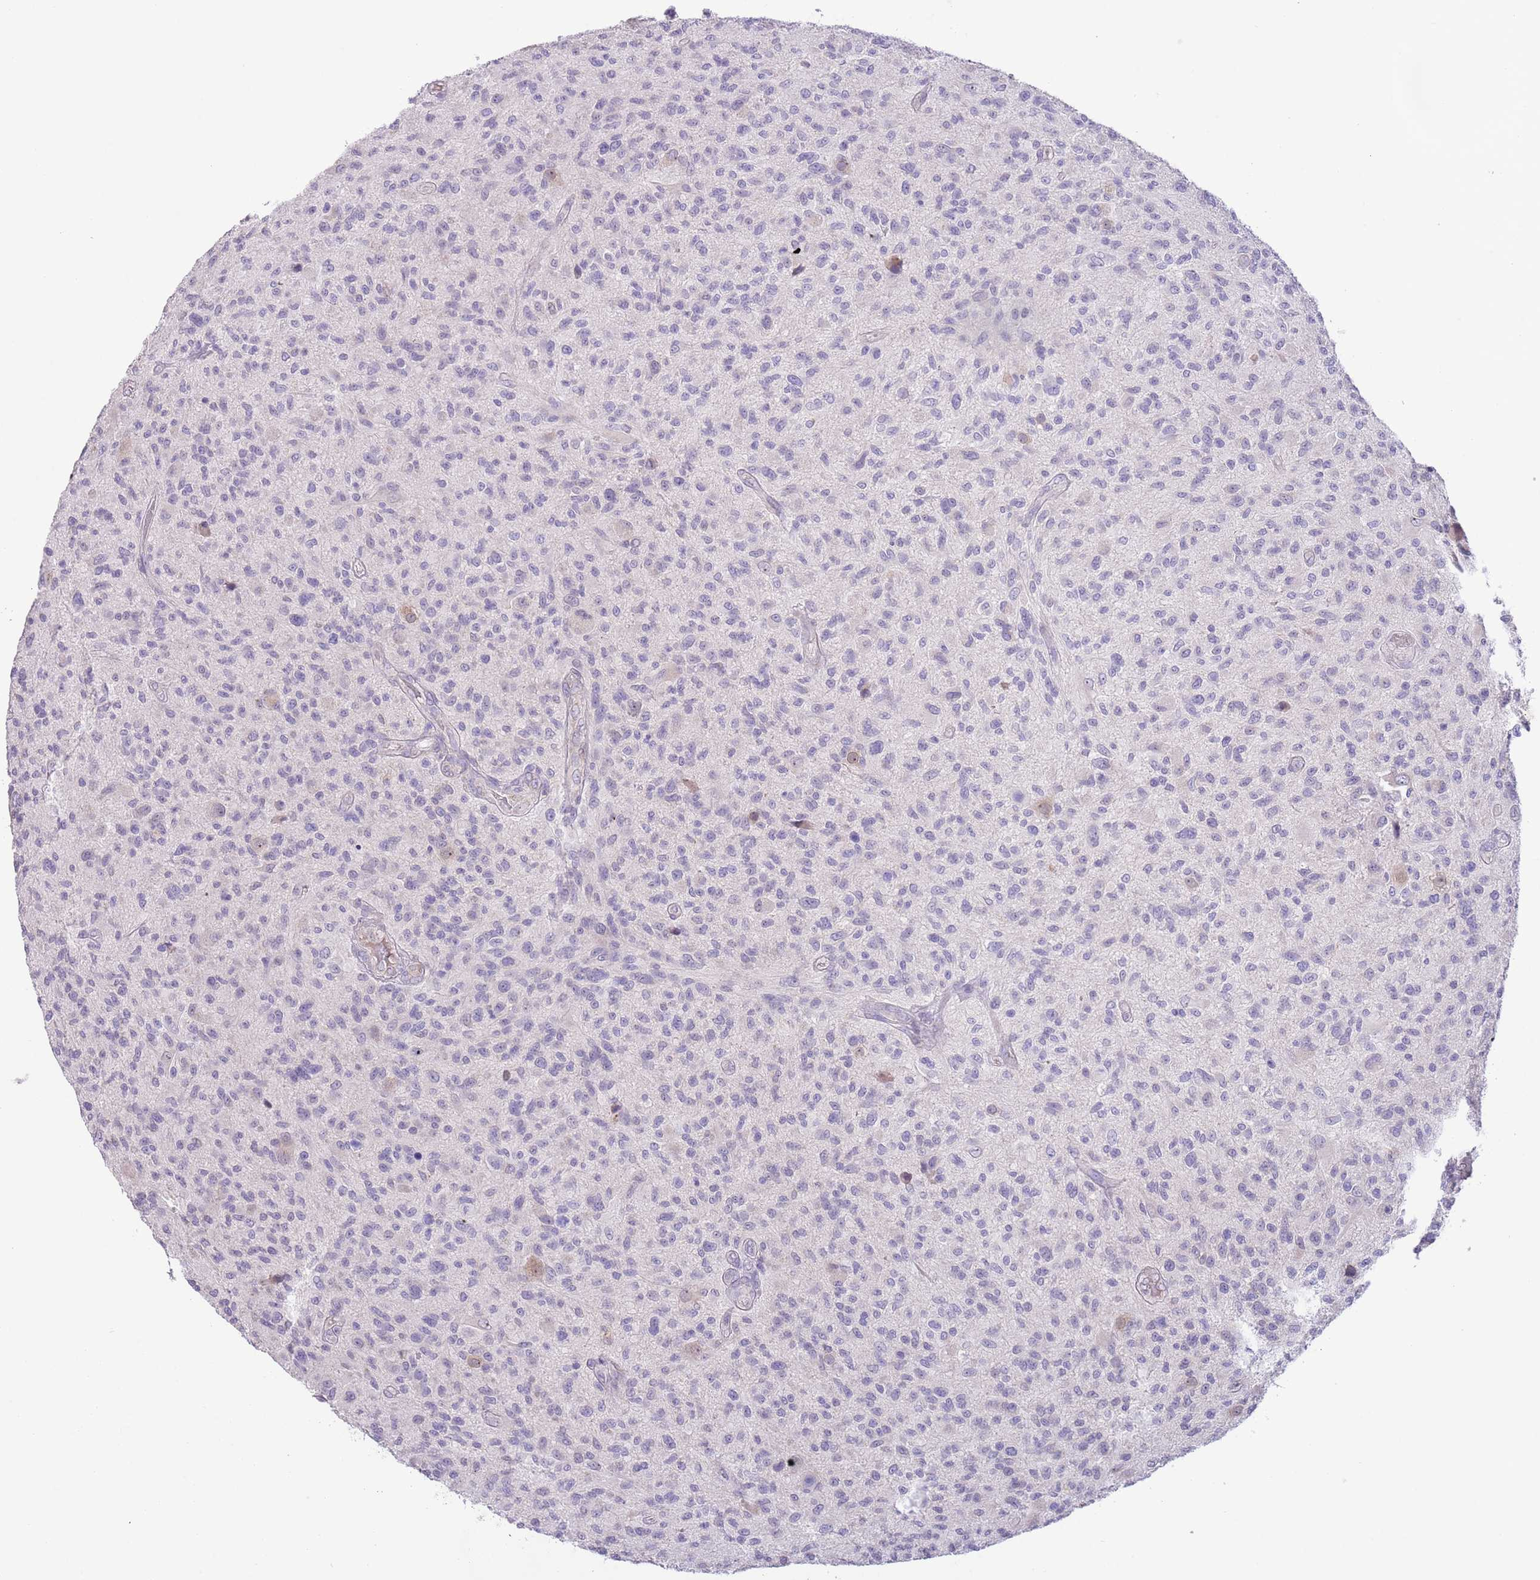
{"staining": {"intensity": "negative", "quantity": "none", "location": "none"}, "tissue": "glioma", "cell_type": "Tumor cells", "image_type": "cancer", "snomed": [{"axis": "morphology", "description": "Glioma, malignant, High grade"}, {"axis": "topography", "description": "Brain"}], "caption": "This photomicrograph is of malignant high-grade glioma stained with immunohistochemistry to label a protein in brown with the nuclei are counter-stained blue. There is no positivity in tumor cells.", "gene": "AP1S2", "patient": {"sex": "male", "age": 47}}